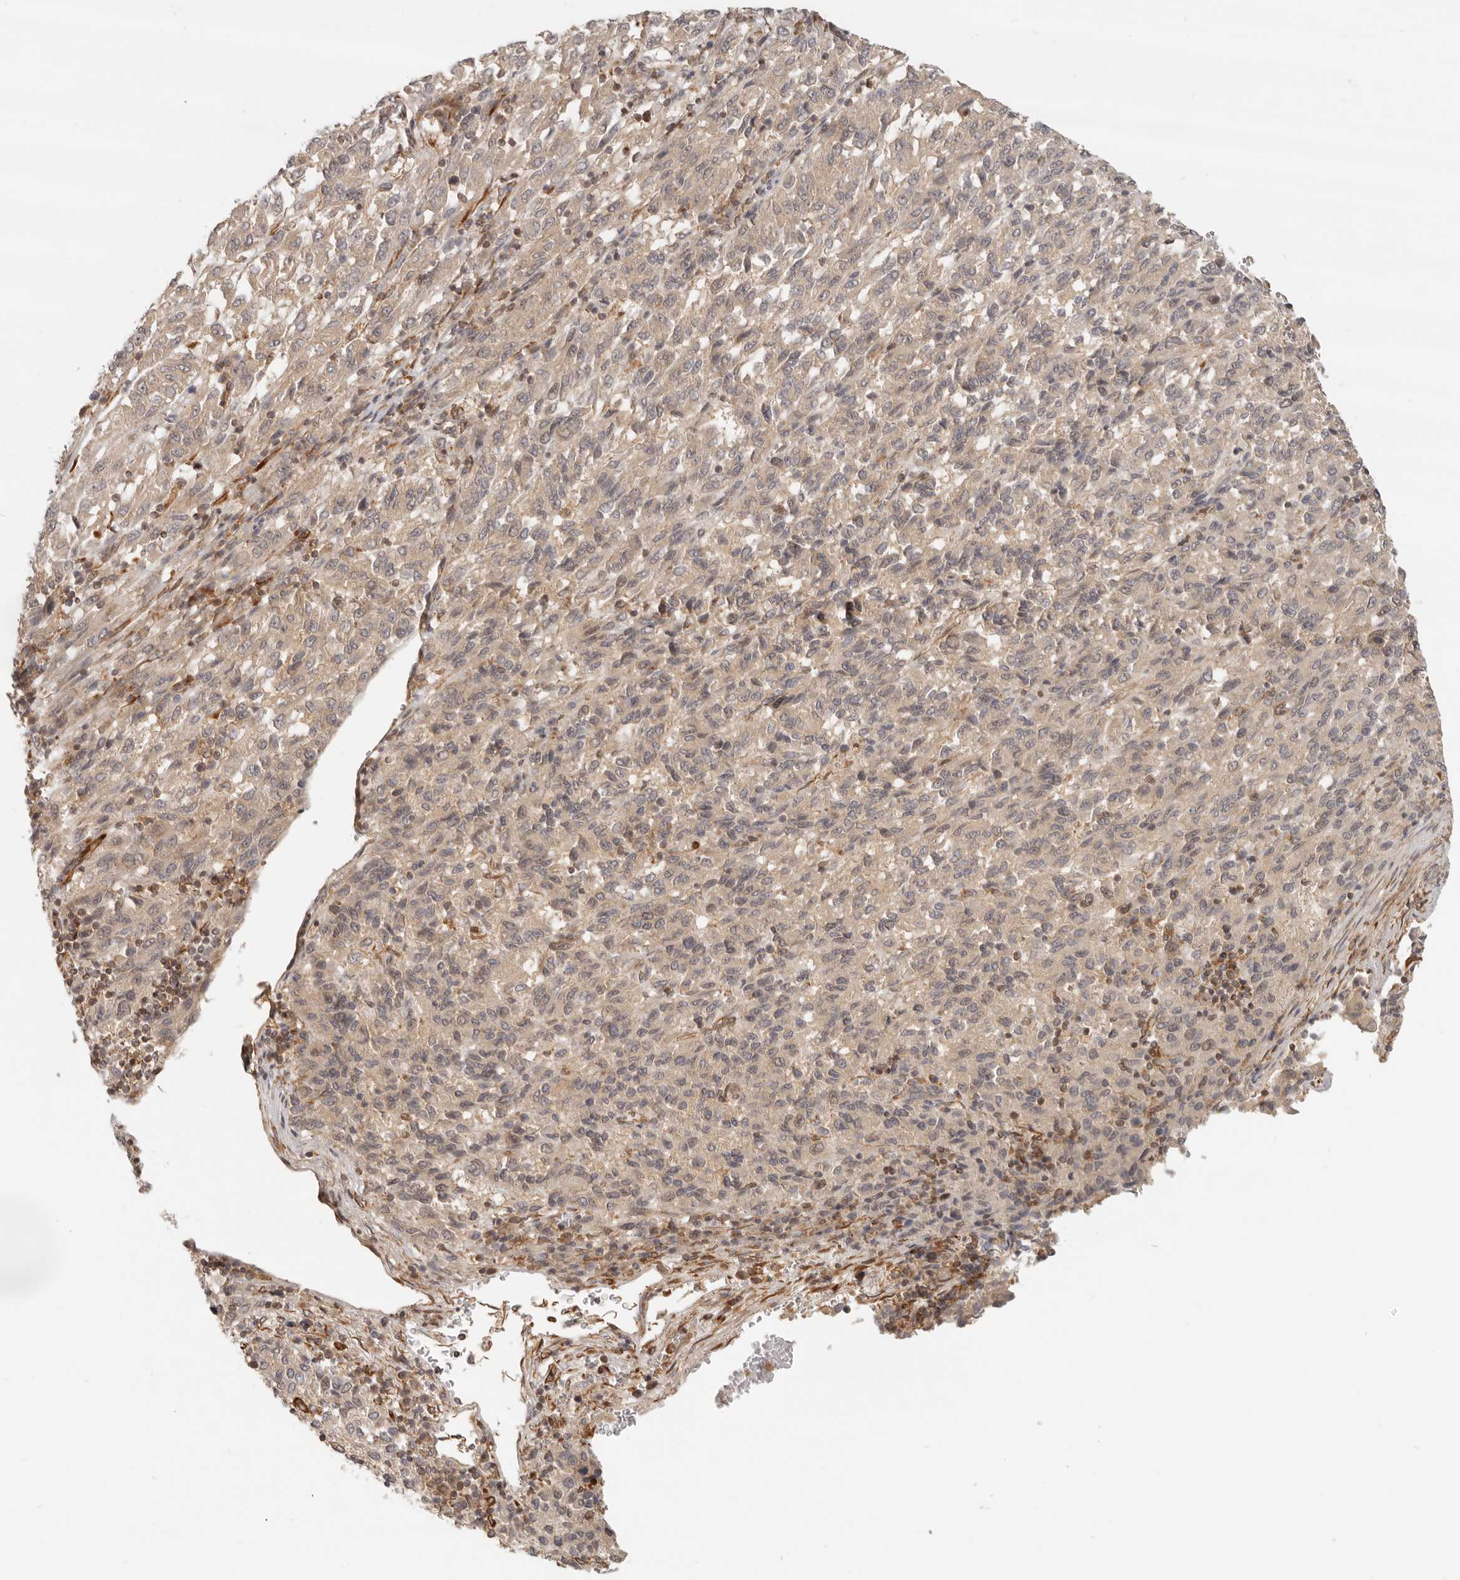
{"staining": {"intensity": "weak", "quantity": "<25%", "location": "cytoplasmic/membranous"}, "tissue": "melanoma", "cell_type": "Tumor cells", "image_type": "cancer", "snomed": [{"axis": "morphology", "description": "Malignant melanoma, Metastatic site"}, {"axis": "topography", "description": "Lung"}], "caption": "Tumor cells are negative for brown protein staining in malignant melanoma (metastatic site).", "gene": "UFSP1", "patient": {"sex": "male", "age": 64}}